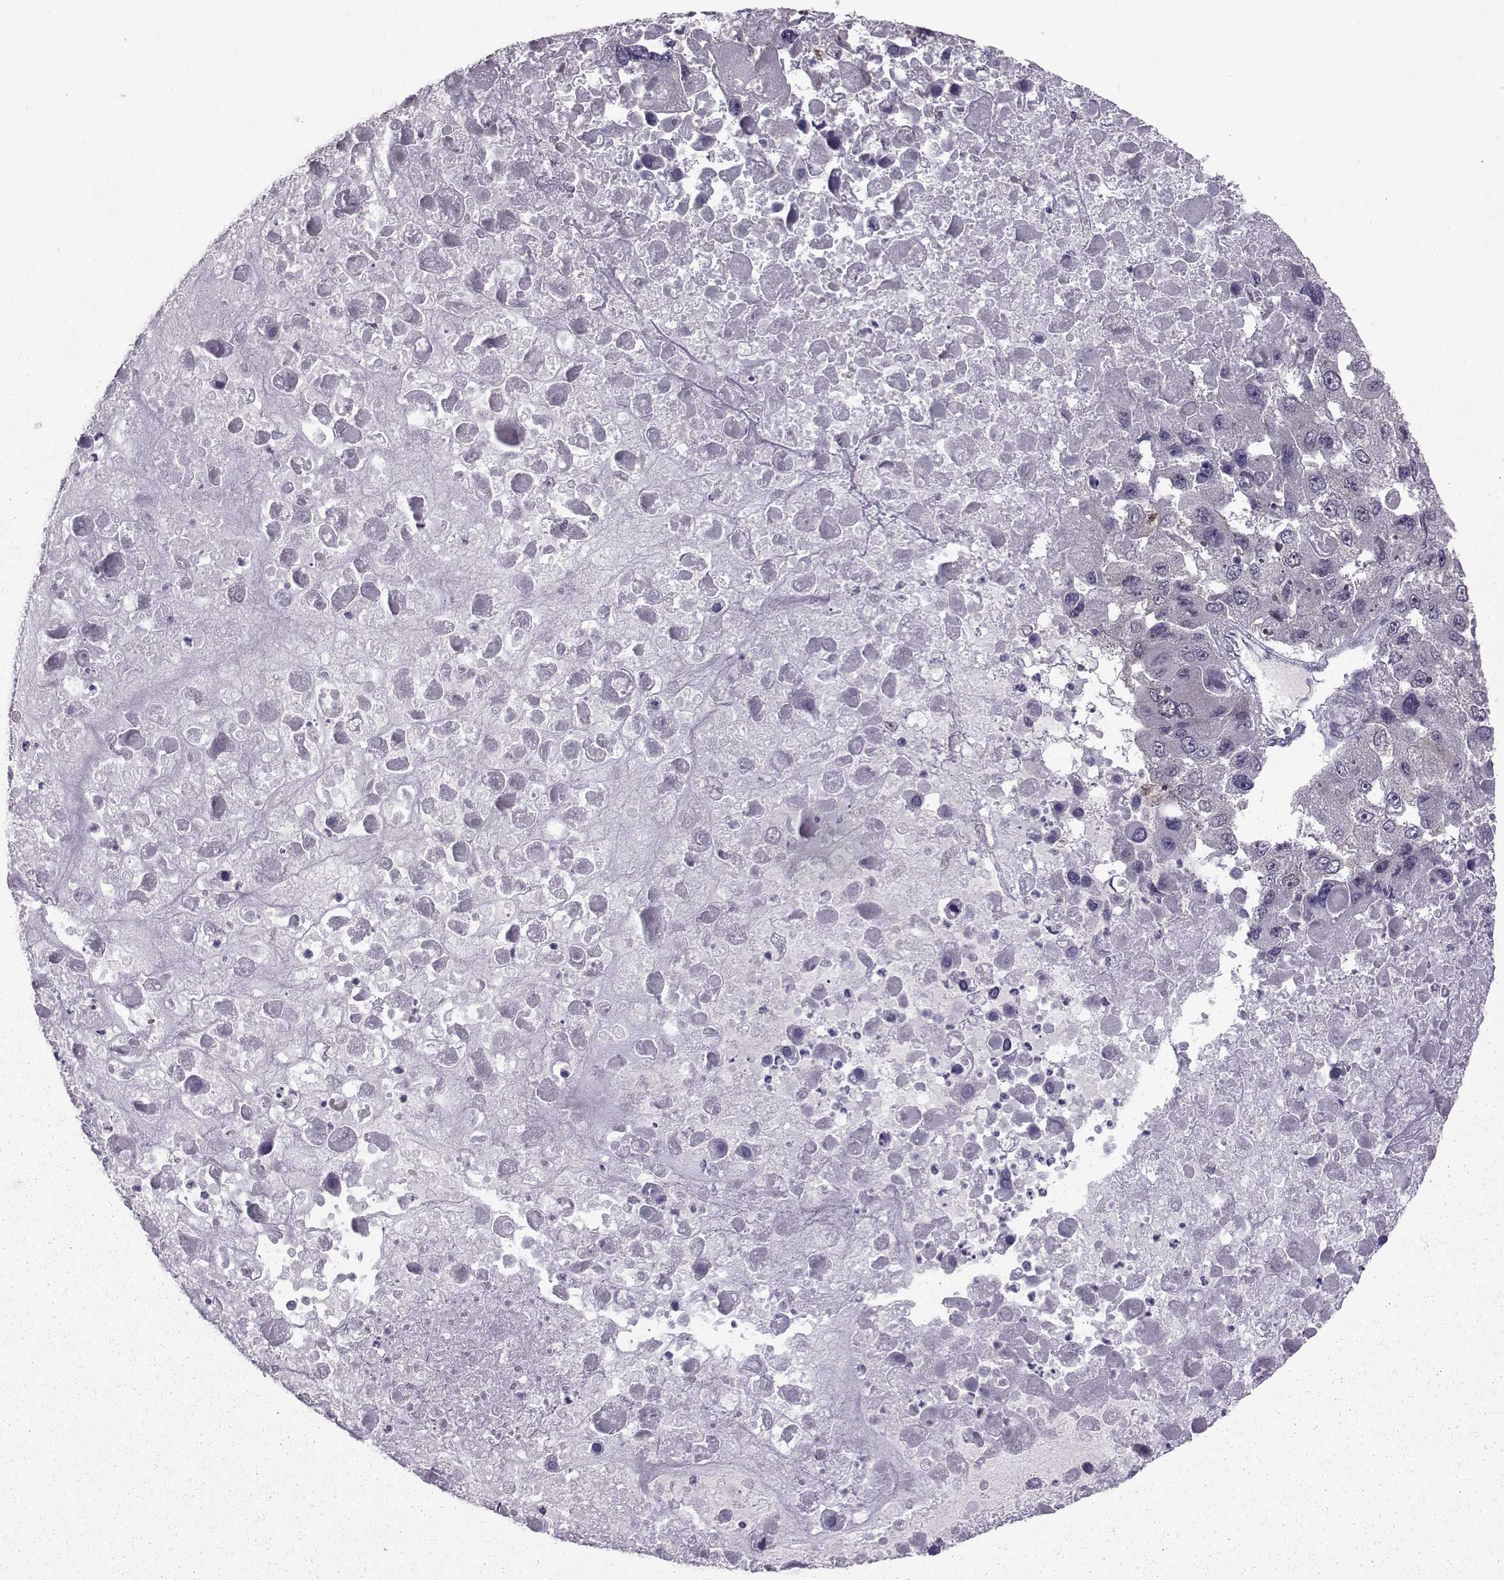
{"staining": {"intensity": "negative", "quantity": "none", "location": "none"}, "tissue": "liver cancer", "cell_type": "Tumor cells", "image_type": "cancer", "snomed": [{"axis": "morphology", "description": "Carcinoma, Hepatocellular, NOS"}, {"axis": "topography", "description": "Liver"}], "caption": "DAB immunohistochemical staining of liver cancer (hepatocellular carcinoma) reveals no significant staining in tumor cells.", "gene": "CDK4", "patient": {"sex": "female", "age": 41}}